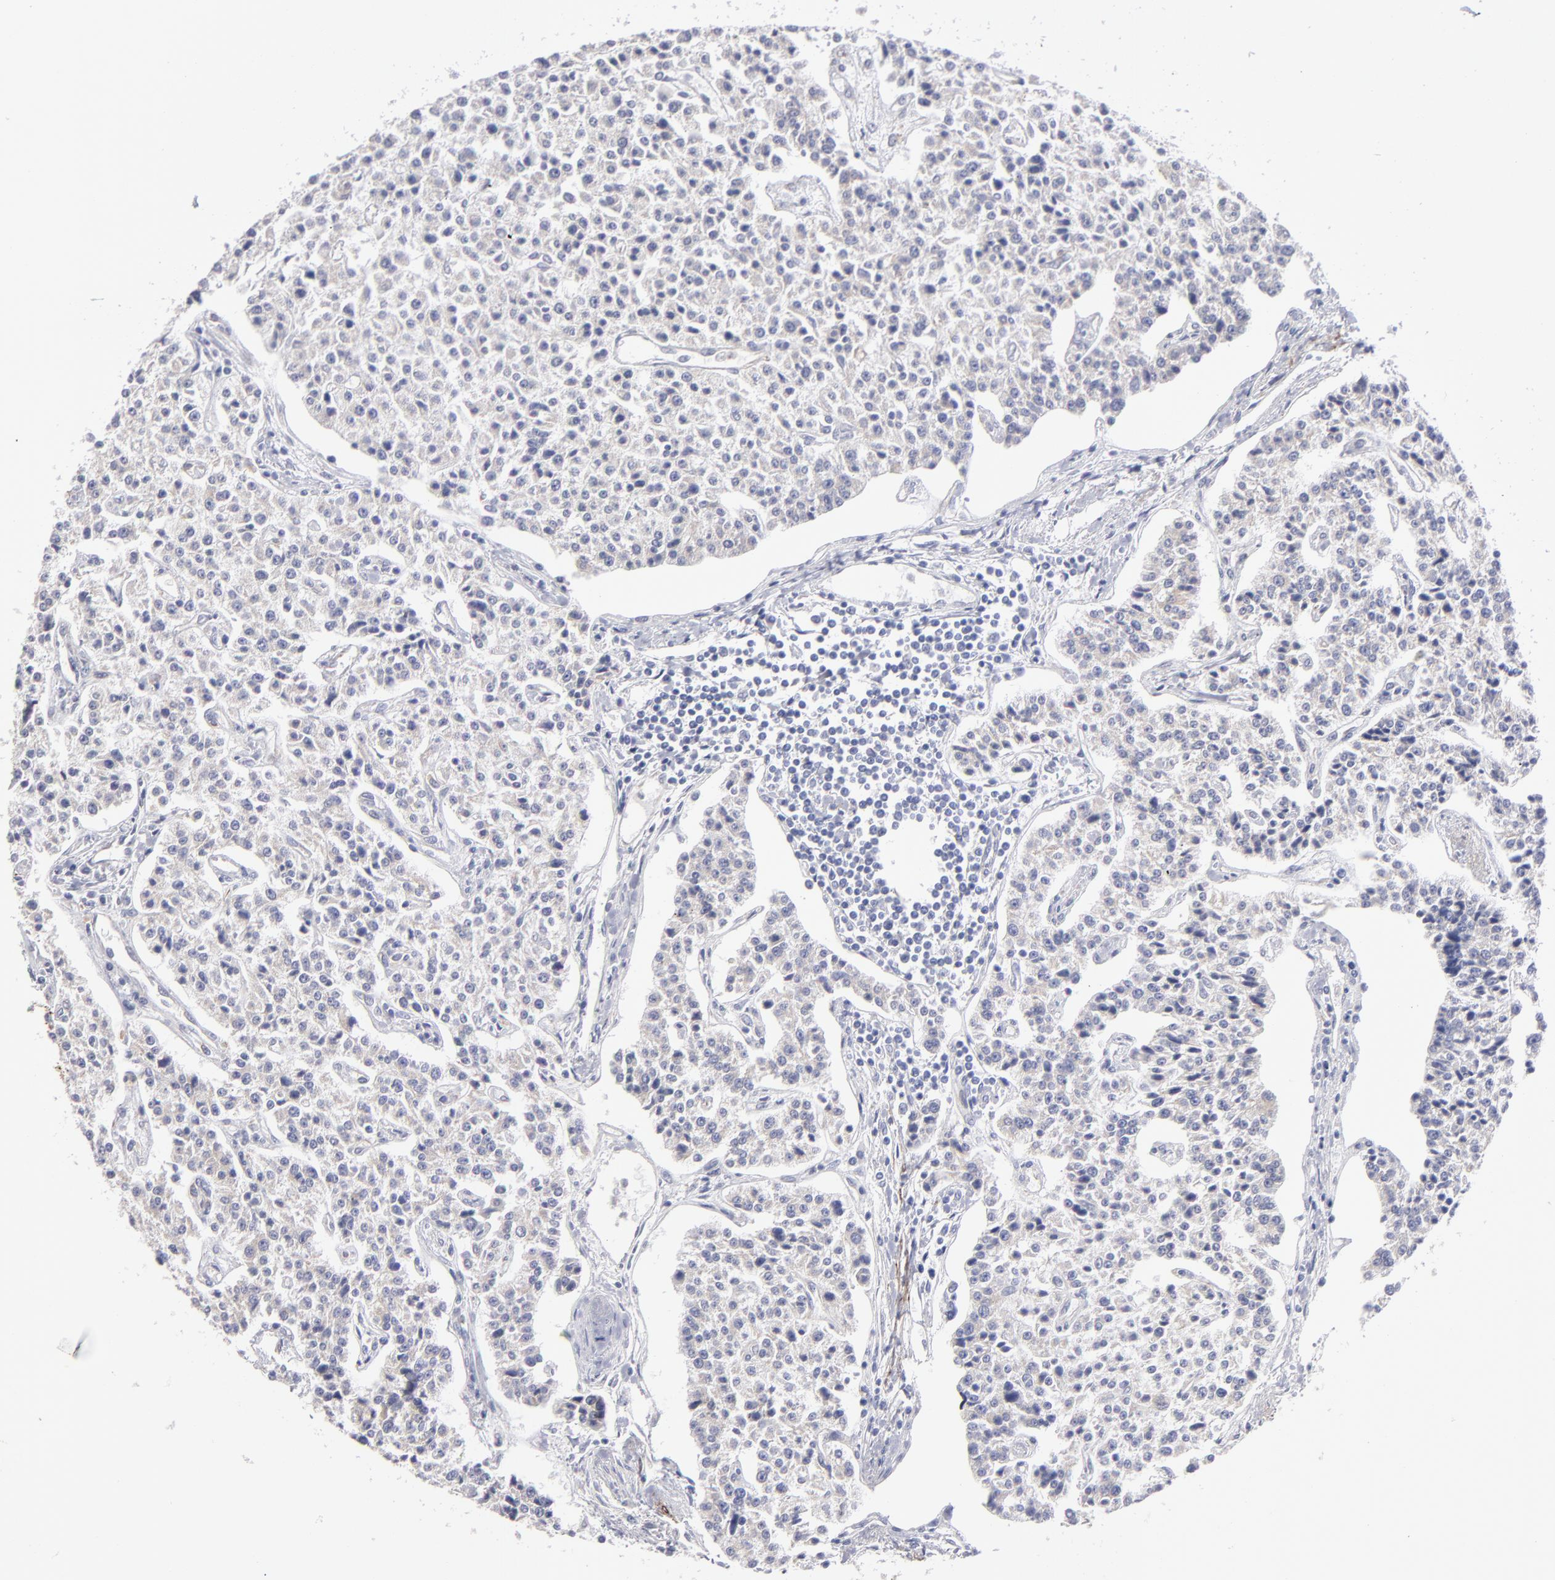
{"staining": {"intensity": "negative", "quantity": "none", "location": "none"}, "tissue": "carcinoid", "cell_type": "Tumor cells", "image_type": "cancer", "snomed": [{"axis": "morphology", "description": "Carcinoid, malignant, NOS"}, {"axis": "topography", "description": "Stomach"}], "caption": "DAB immunohistochemical staining of carcinoid (malignant) reveals no significant expression in tumor cells.", "gene": "SLMAP", "patient": {"sex": "female", "age": 76}}